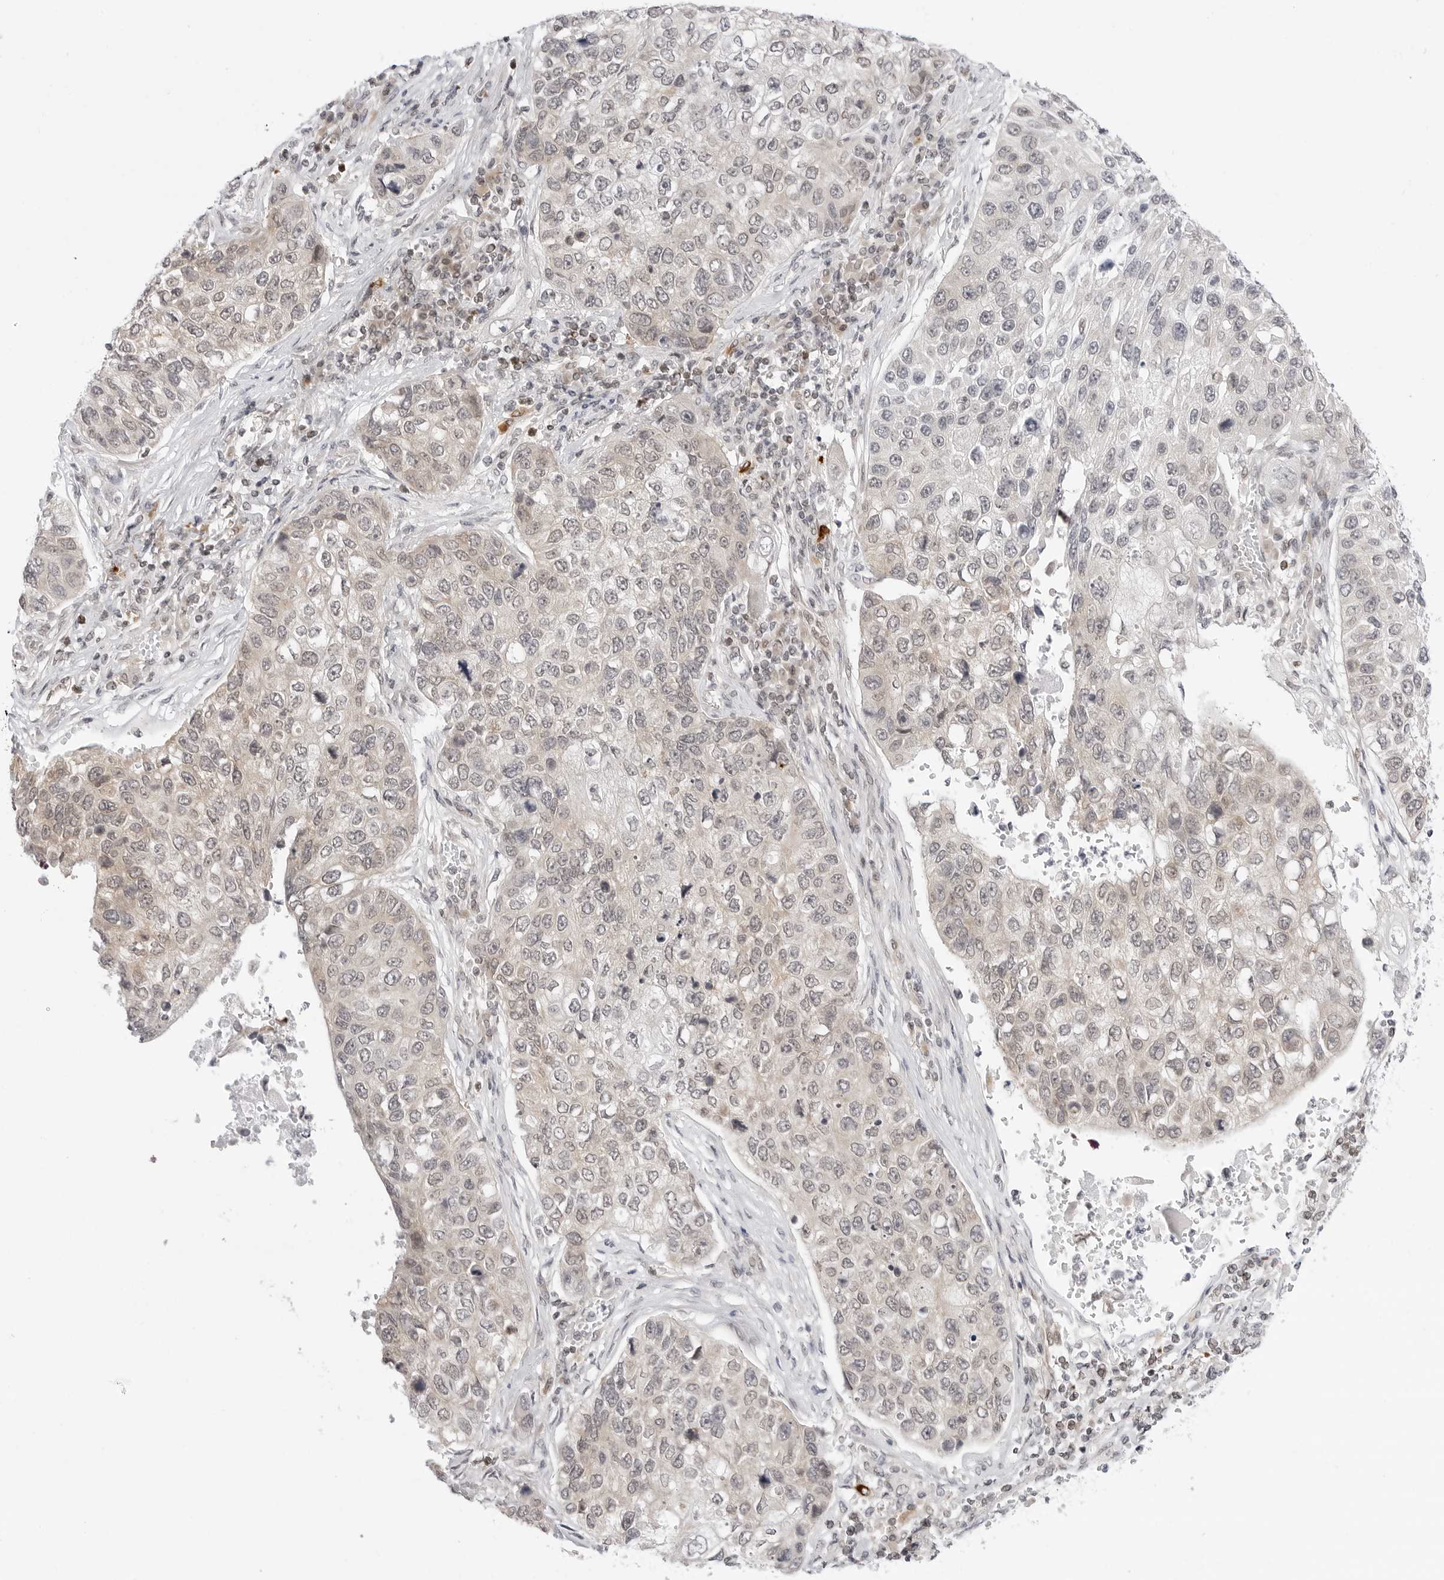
{"staining": {"intensity": "negative", "quantity": "none", "location": "none"}, "tissue": "lung cancer", "cell_type": "Tumor cells", "image_type": "cancer", "snomed": [{"axis": "morphology", "description": "Squamous cell carcinoma, NOS"}, {"axis": "topography", "description": "Lung"}], "caption": "Lung cancer was stained to show a protein in brown. There is no significant expression in tumor cells.", "gene": "PPP2R5C", "patient": {"sex": "male", "age": 61}}